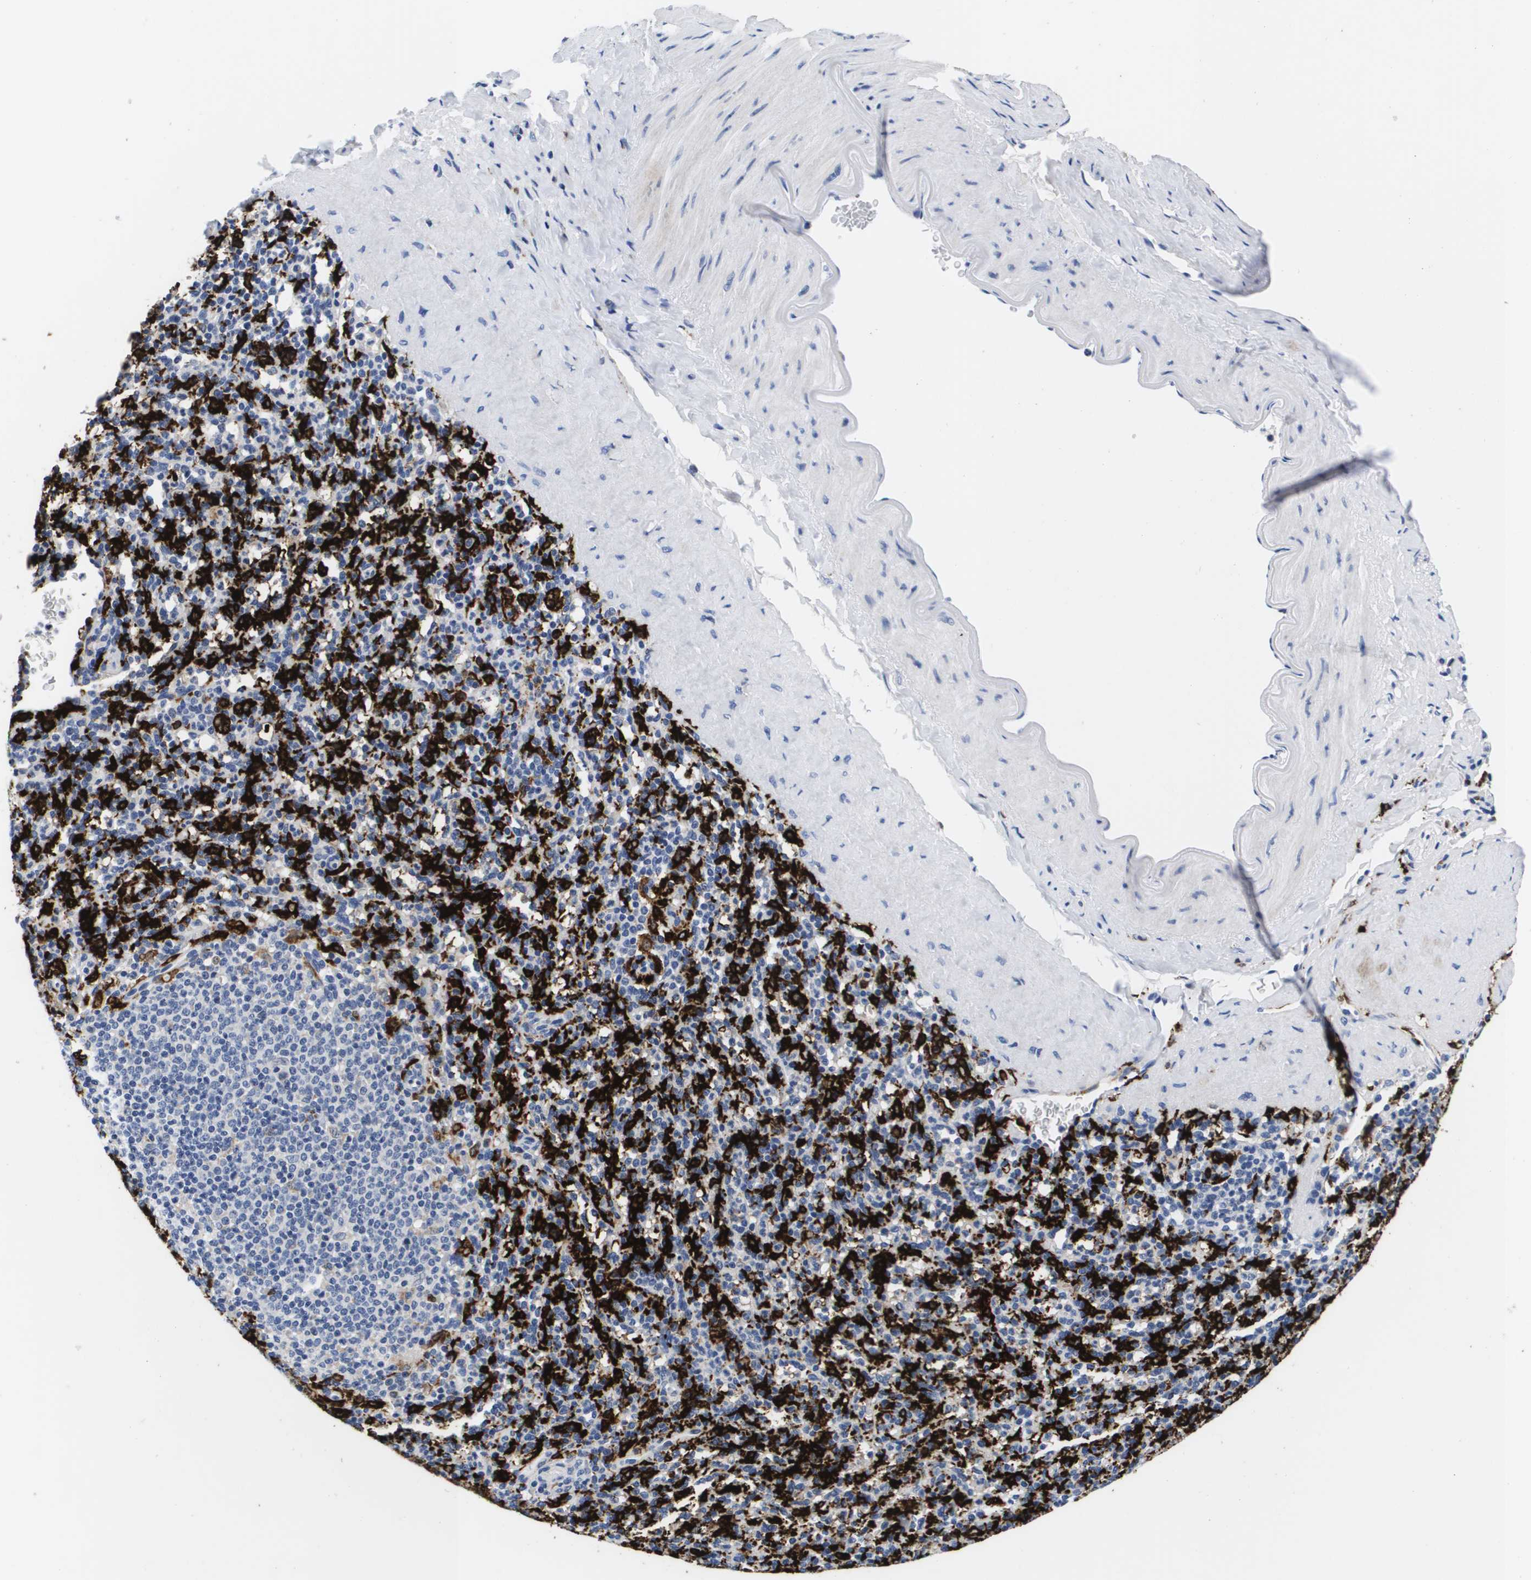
{"staining": {"intensity": "strong", "quantity": "25%-75%", "location": "cytoplasmic/membranous"}, "tissue": "spleen", "cell_type": "Cells in red pulp", "image_type": "normal", "snomed": [{"axis": "morphology", "description": "Normal tissue, NOS"}, {"axis": "topography", "description": "Spleen"}], "caption": "High-magnification brightfield microscopy of normal spleen stained with DAB (3,3'-diaminobenzidine) (brown) and counterstained with hematoxylin (blue). cells in red pulp exhibit strong cytoplasmic/membranous positivity is seen in approximately25%-75% of cells.", "gene": "HMOX1", "patient": {"sex": "male", "age": 36}}